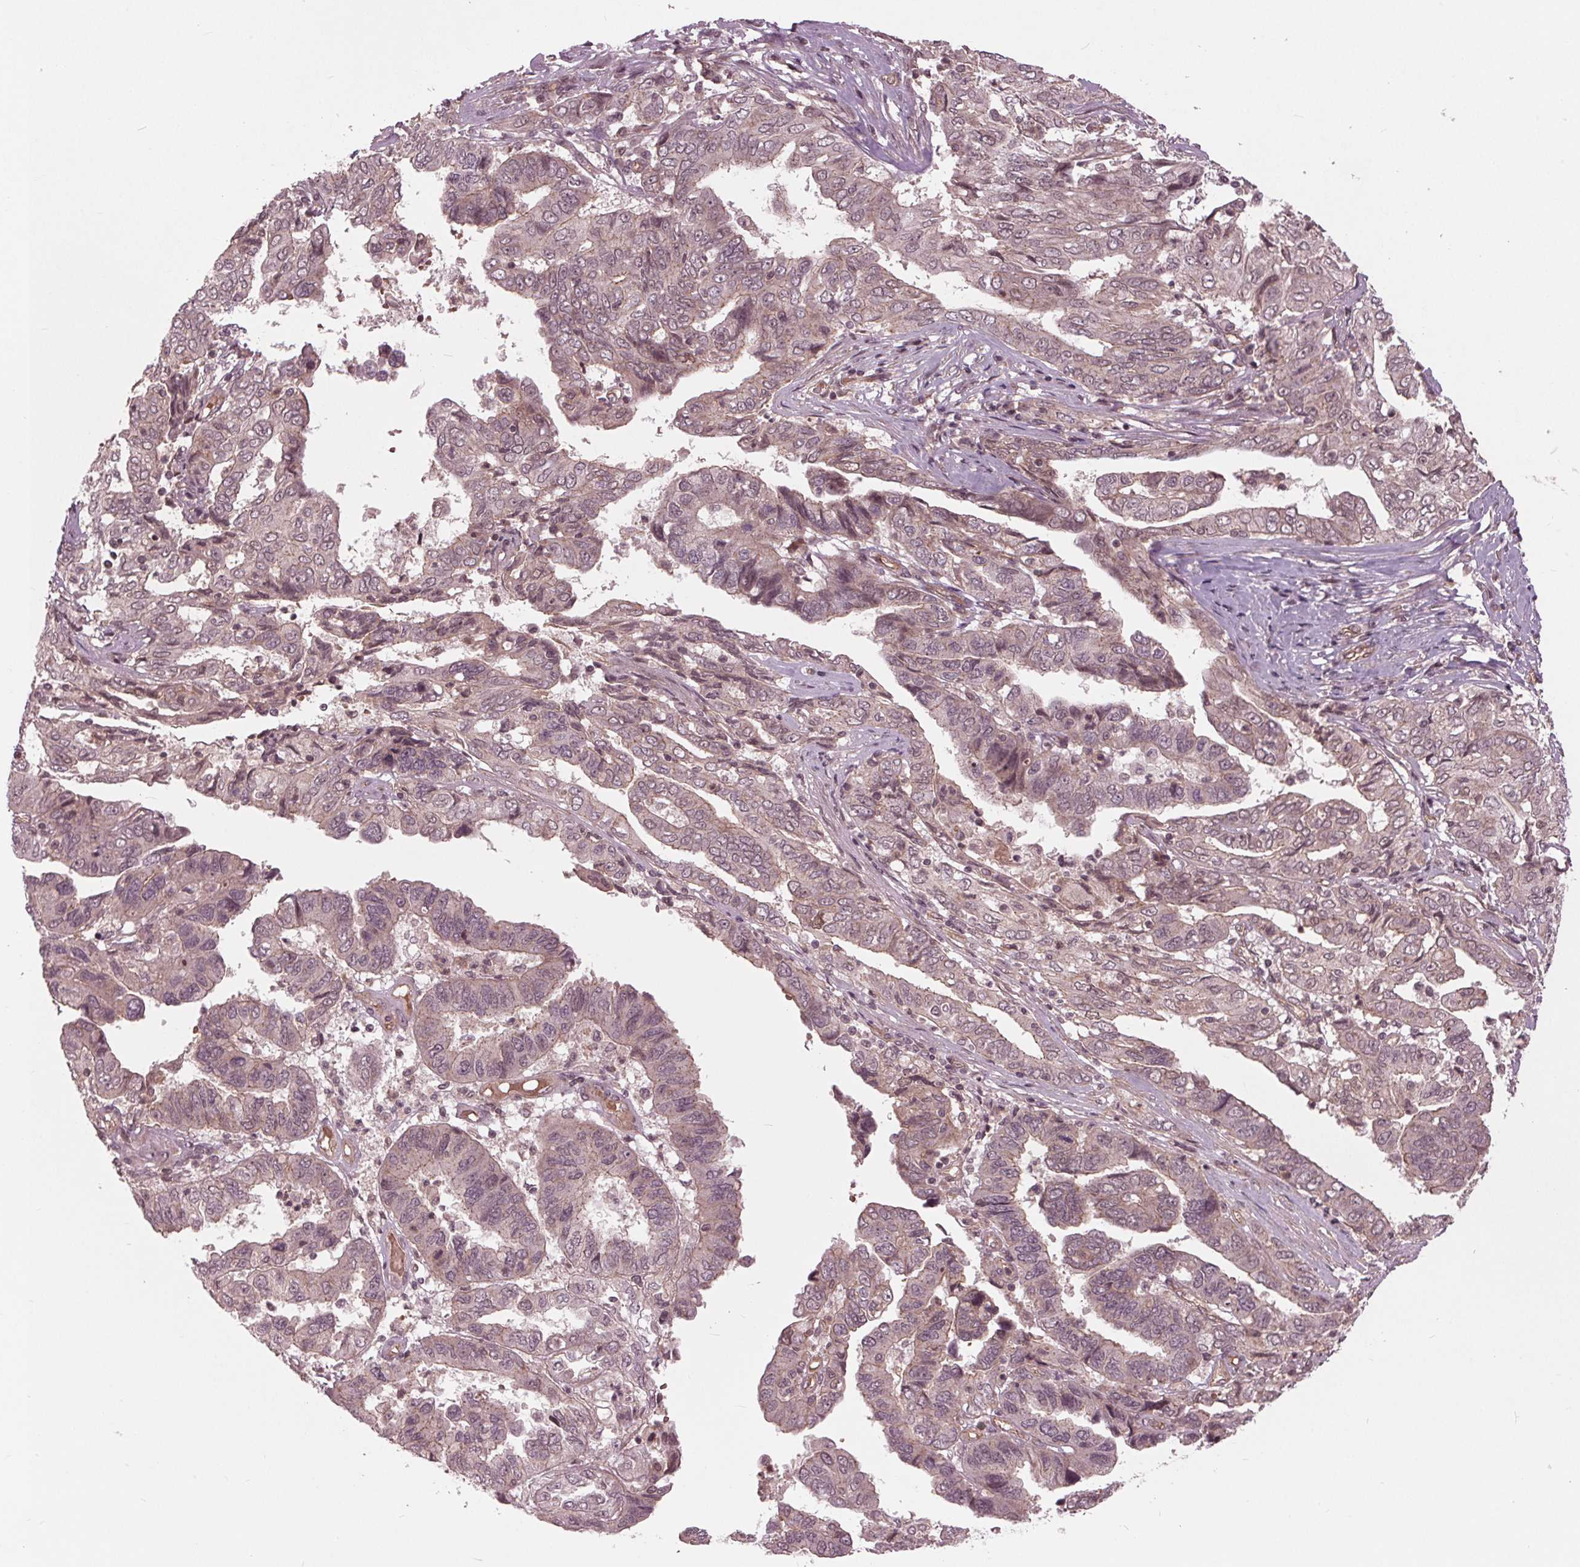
{"staining": {"intensity": "weak", "quantity": "<25%", "location": "nuclear"}, "tissue": "ovarian cancer", "cell_type": "Tumor cells", "image_type": "cancer", "snomed": [{"axis": "morphology", "description": "Cystadenocarcinoma, serous, NOS"}, {"axis": "topography", "description": "Ovary"}], "caption": "Immunohistochemistry (IHC) of human serous cystadenocarcinoma (ovarian) reveals no staining in tumor cells.", "gene": "BTBD1", "patient": {"sex": "female", "age": 79}}